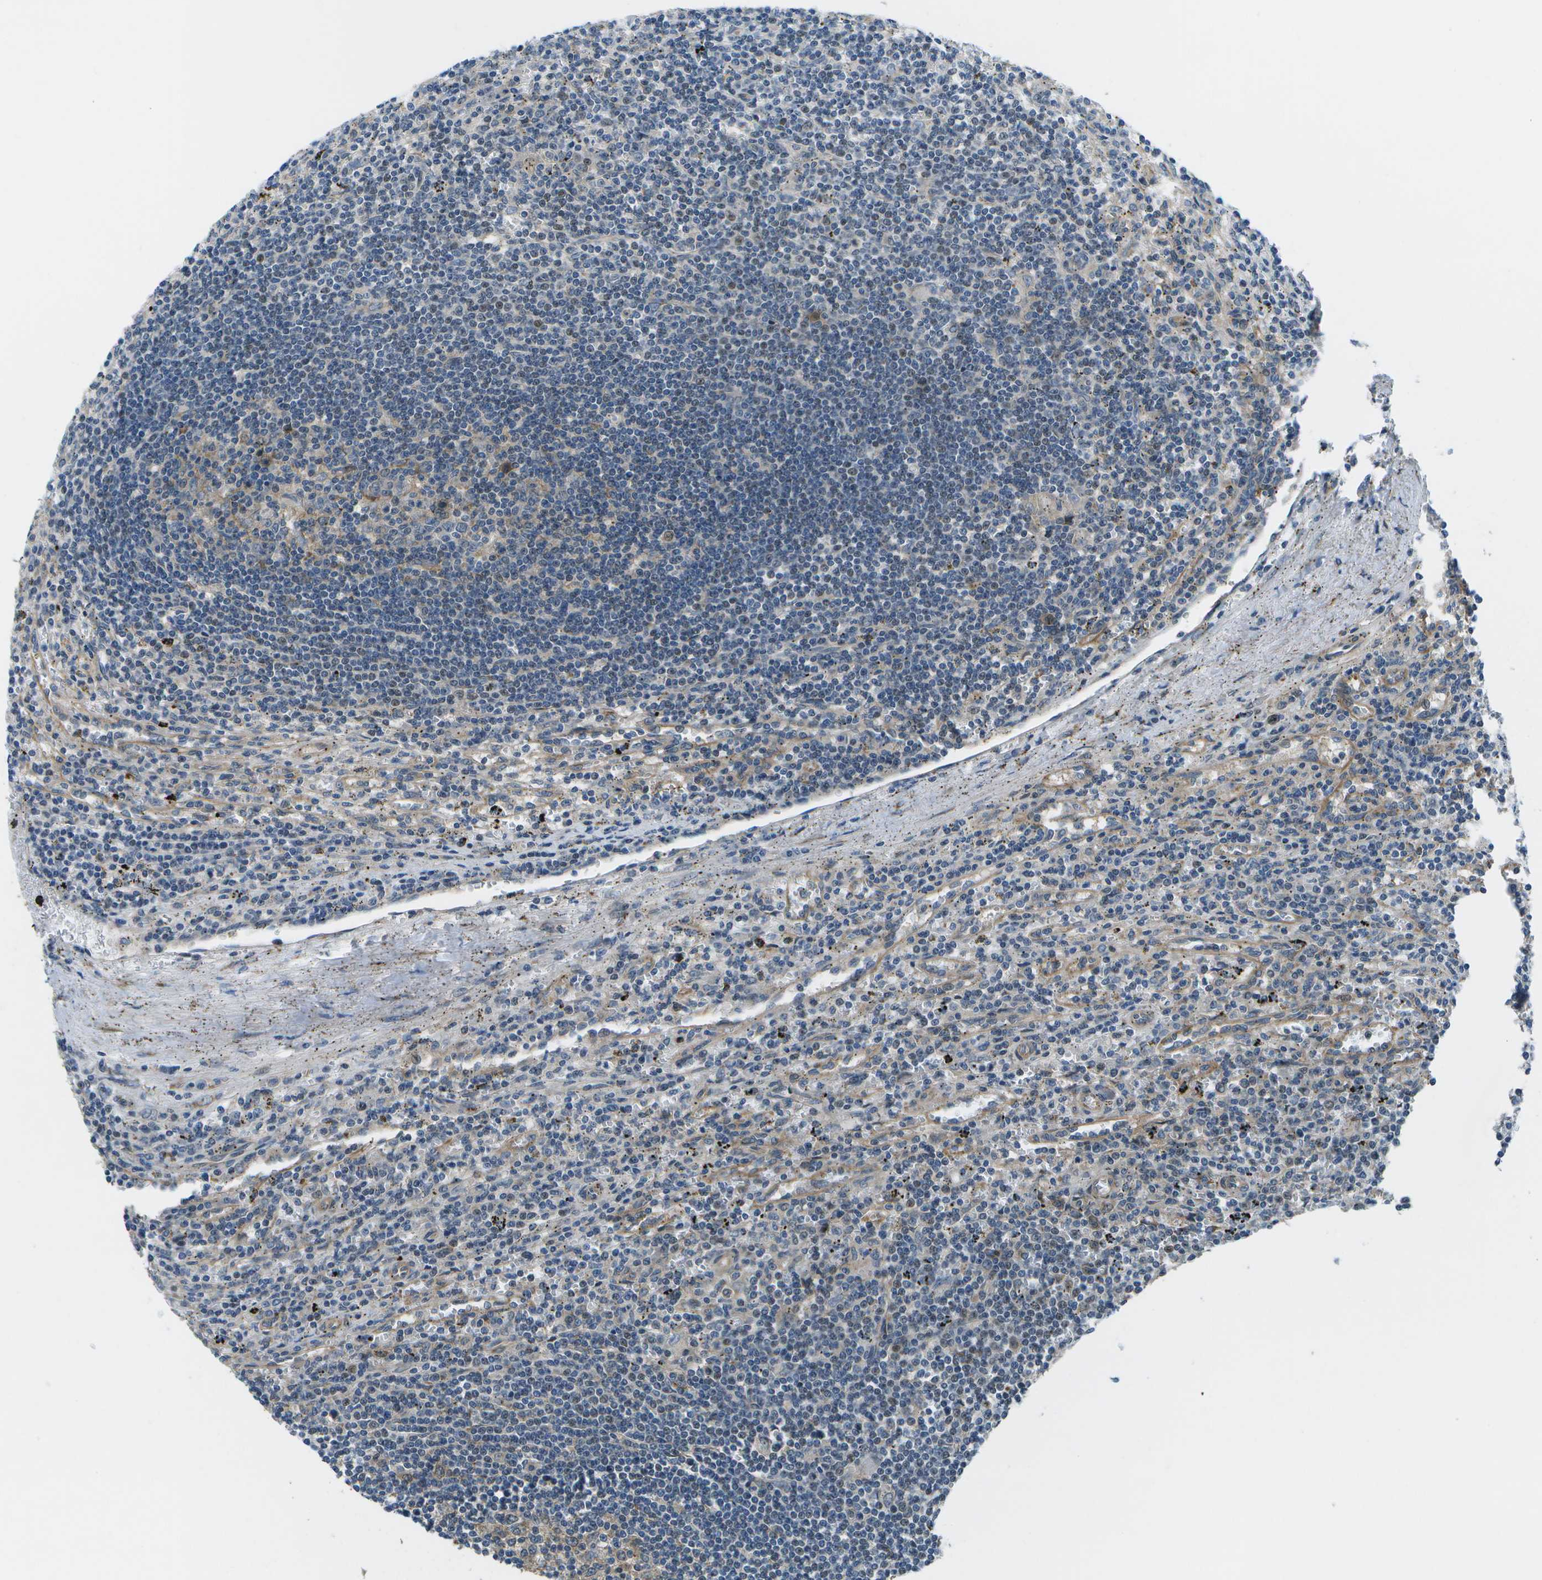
{"staining": {"intensity": "weak", "quantity": "<25%", "location": "cytoplasmic/membranous"}, "tissue": "lymphoma", "cell_type": "Tumor cells", "image_type": "cancer", "snomed": [{"axis": "morphology", "description": "Malignant lymphoma, non-Hodgkin's type, Low grade"}, {"axis": "topography", "description": "Spleen"}], "caption": "There is no significant expression in tumor cells of malignant lymphoma, non-Hodgkin's type (low-grade). (Stains: DAB IHC with hematoxylin counter stain, Microscopy: brightfield microscopy at high magnification).", "gene": "P3H1", "patient": {"sex": "male", "age": 76}}